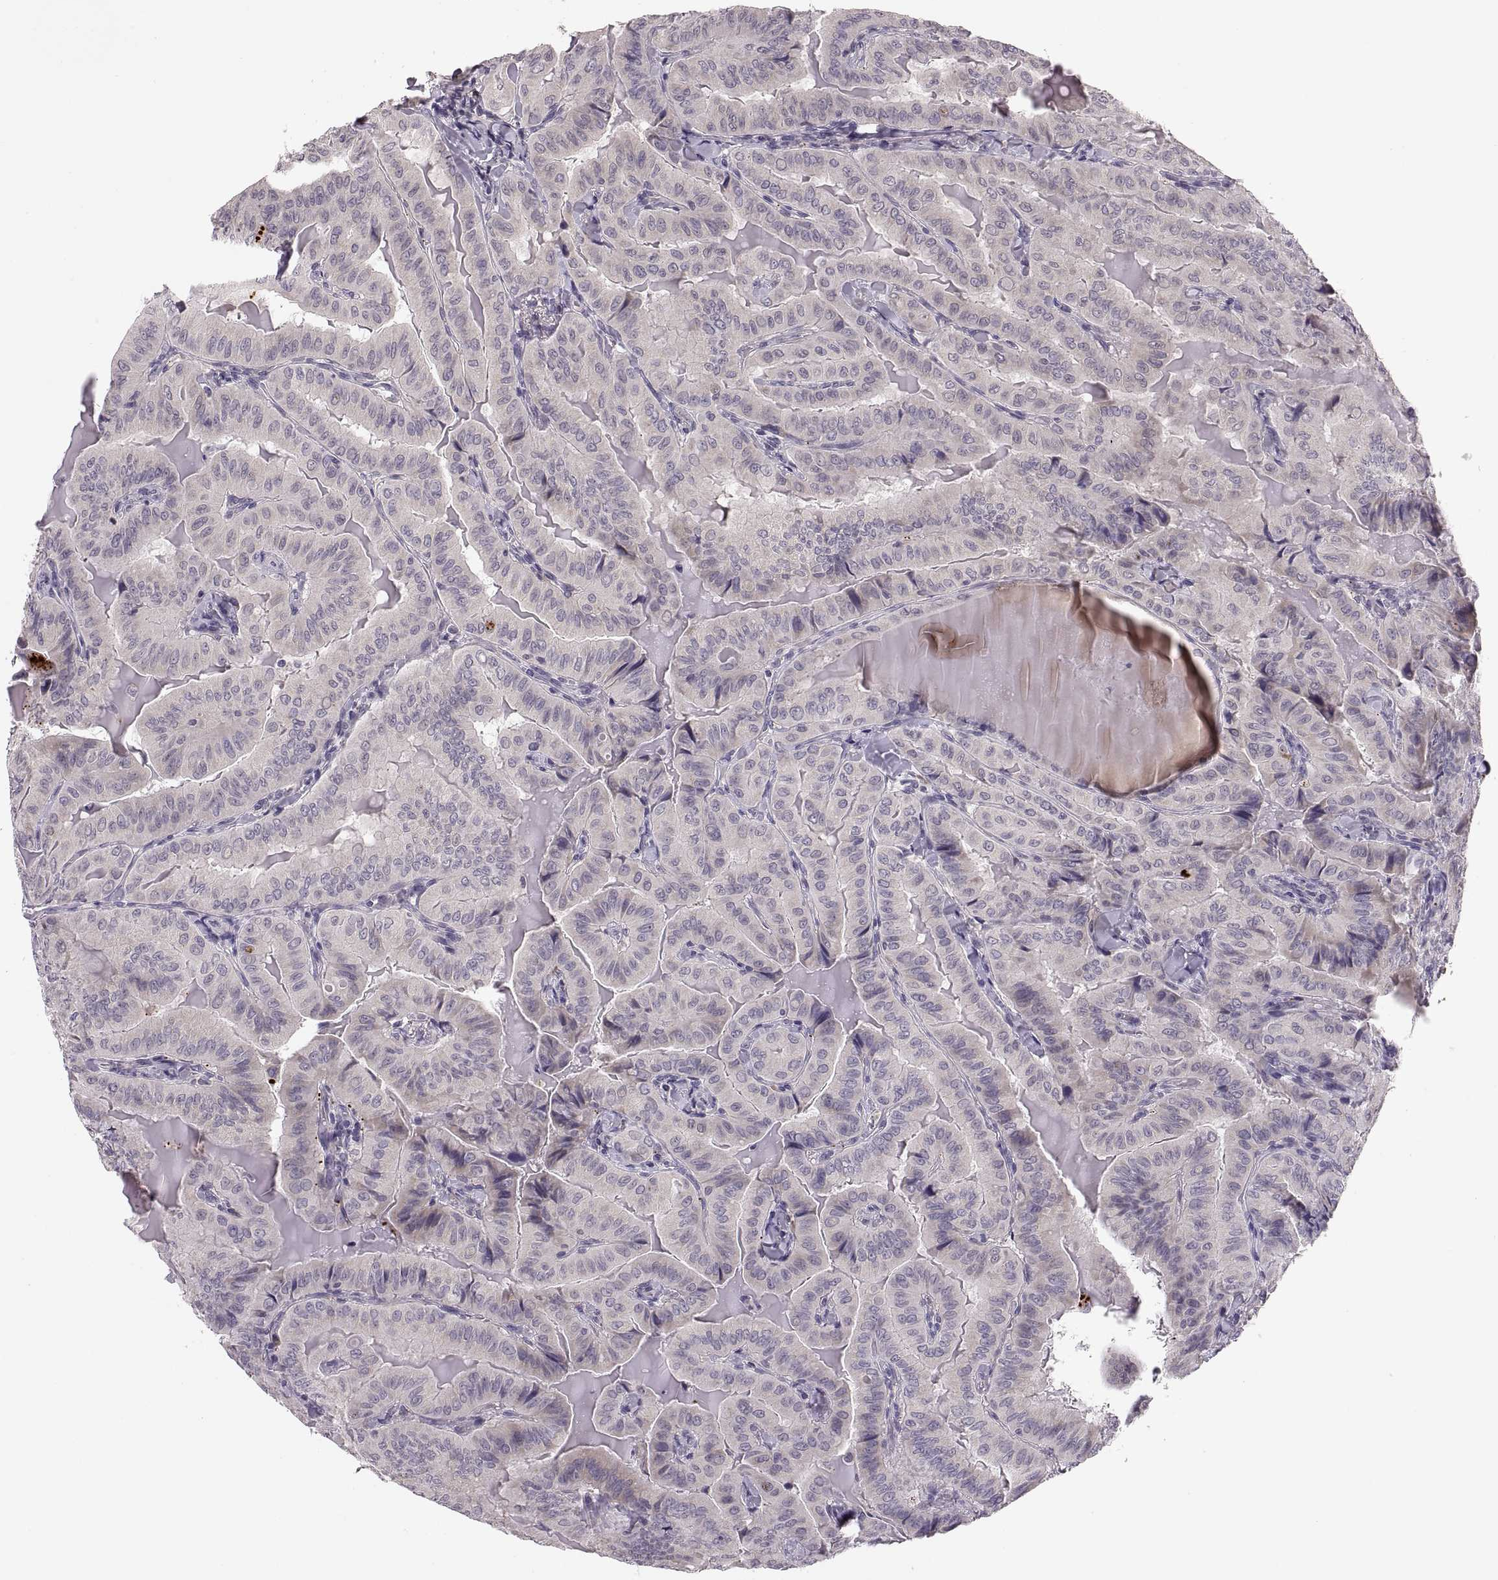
{"staining": {"intensity": "weak", "quantity": "25%-75%", "location": "cytoplasmic/membranous"}, "tissue": "thyroid cancer", "cell_type": "Tumor cells", "image_type": "cancer", "snomed": [{"axis": "morphology", "description": "Papillary adenocarcinoma, NOS"}, {"axis": "topography", "description": "Thyroid gland"}], "caption": "Immunohistochemical staining of human papillary adenocarcinoma (thyroid) reveals weak cytoplasmic/membranous protein expression in about 25%-75% of tumor cells.", "gene": "ADH6", "patient": {"sex": "female", "age": 68}}